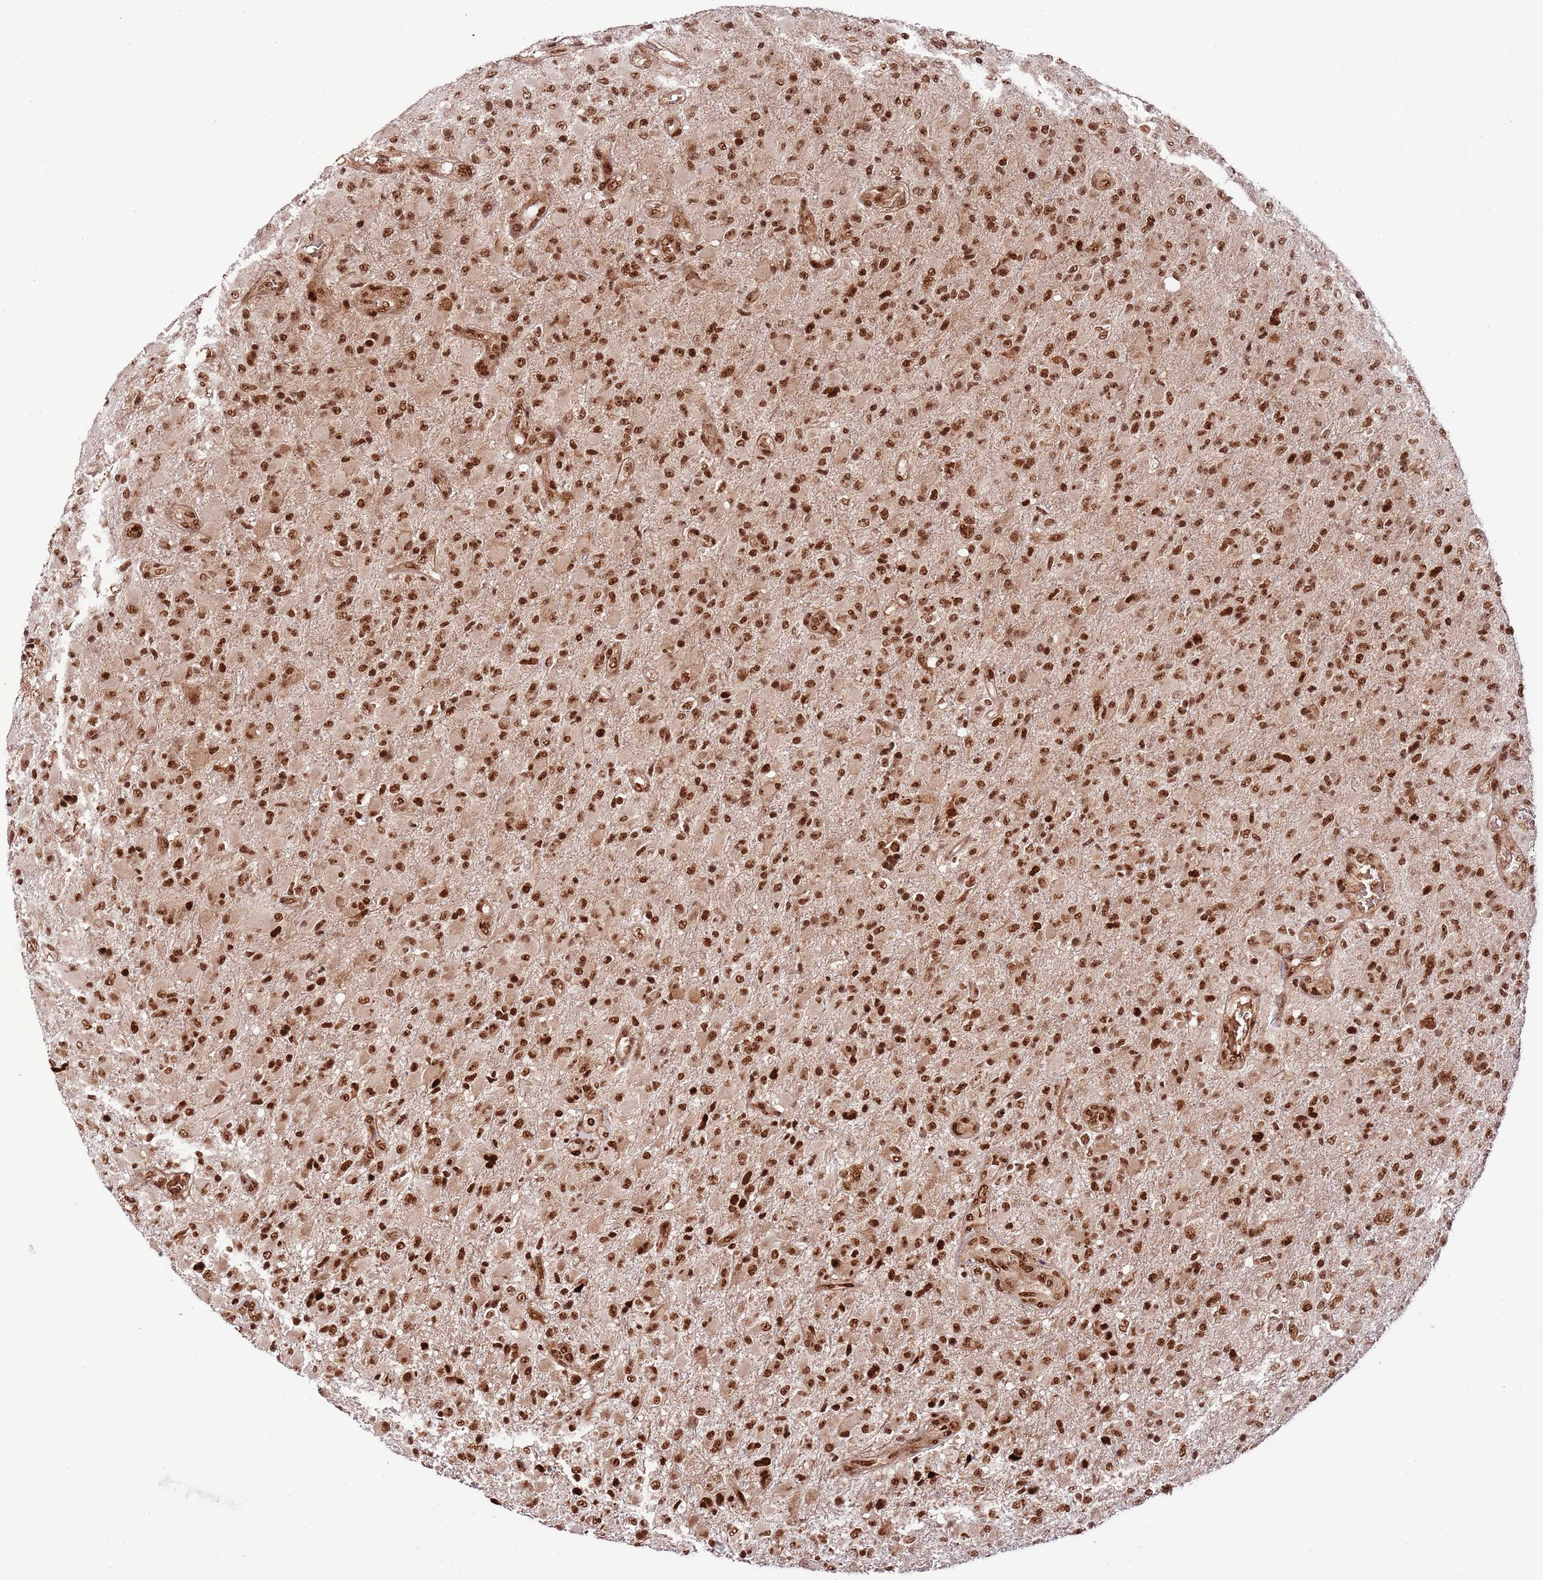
{"staining": {"intensity": "strong", "quantity": ">75%", "location": "nuclear"}, "tissue": "glioma", "cell_type": "Tumor cells", "image_type": "cancer", "snomed": [{"axis": "morphology", "description": "Glioma, malignant, Low grade"}, {"axis": "topography", "description": "Brain"}], "caption": "Protein staining demonstrates strong nuclear expression in approximately >75% of tumor cells in glioma. Using DAB (brown) and hematoxylin (blue) stains, captured at high magnification using brightfield microscopy.", "gene": "RIF1", "patient": {"sex": "male", "age": 65}}